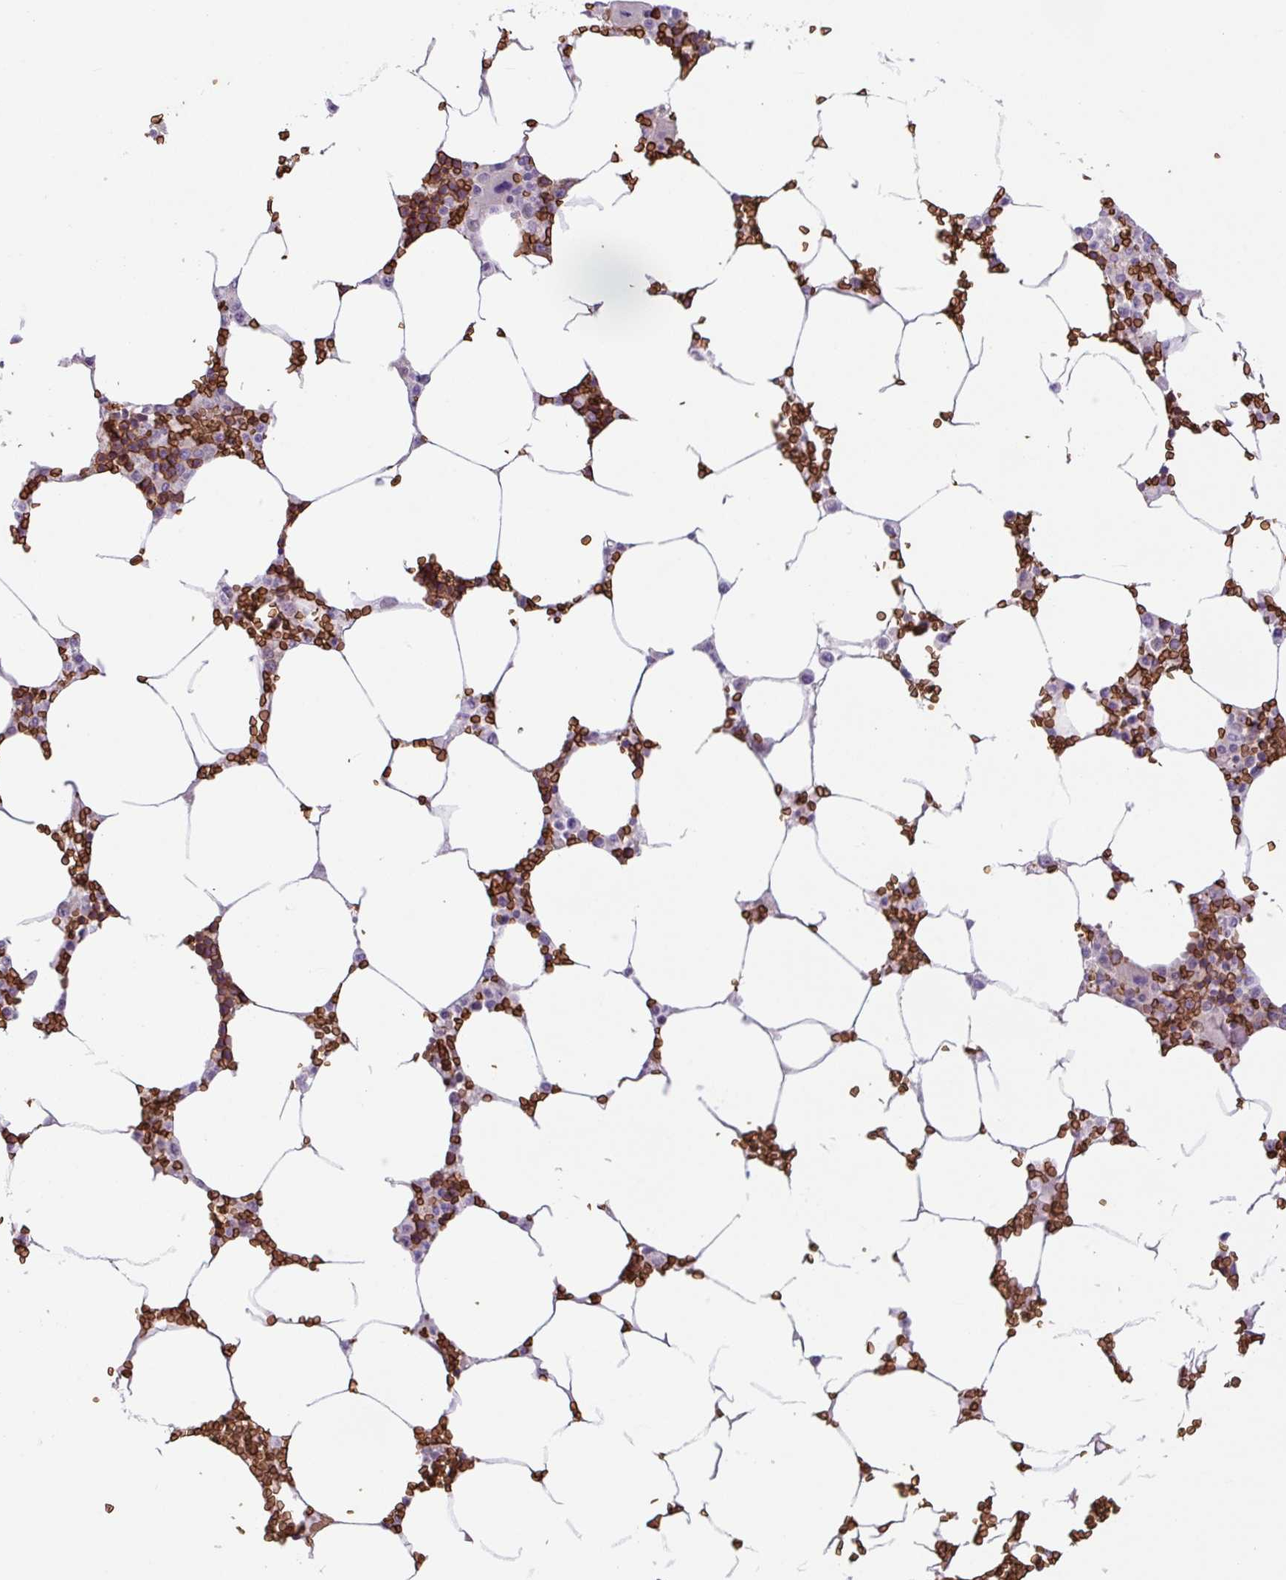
{"staining": {"intensity": "strong", "quantity": "25%-75%", "location": "cytoplasmic/membranous"}, "tissue": "bone marrow", "cell_type": "Hematopoietic cells", "image_type": "normal", "snomed": [{"axis": "morphology", "description": "Normal tissue, NOS"}, {"axis": "topography", "description": "Bone marrow"}], "caption": "The histopathology image demonstrates staining of benign bone marrow, revealing strong cytoplasmic/membranous protein expression (brown color) within hematopoietic cells.", "gene": "RAD21L1", "patient": {"sex": "male", "age": 70}}